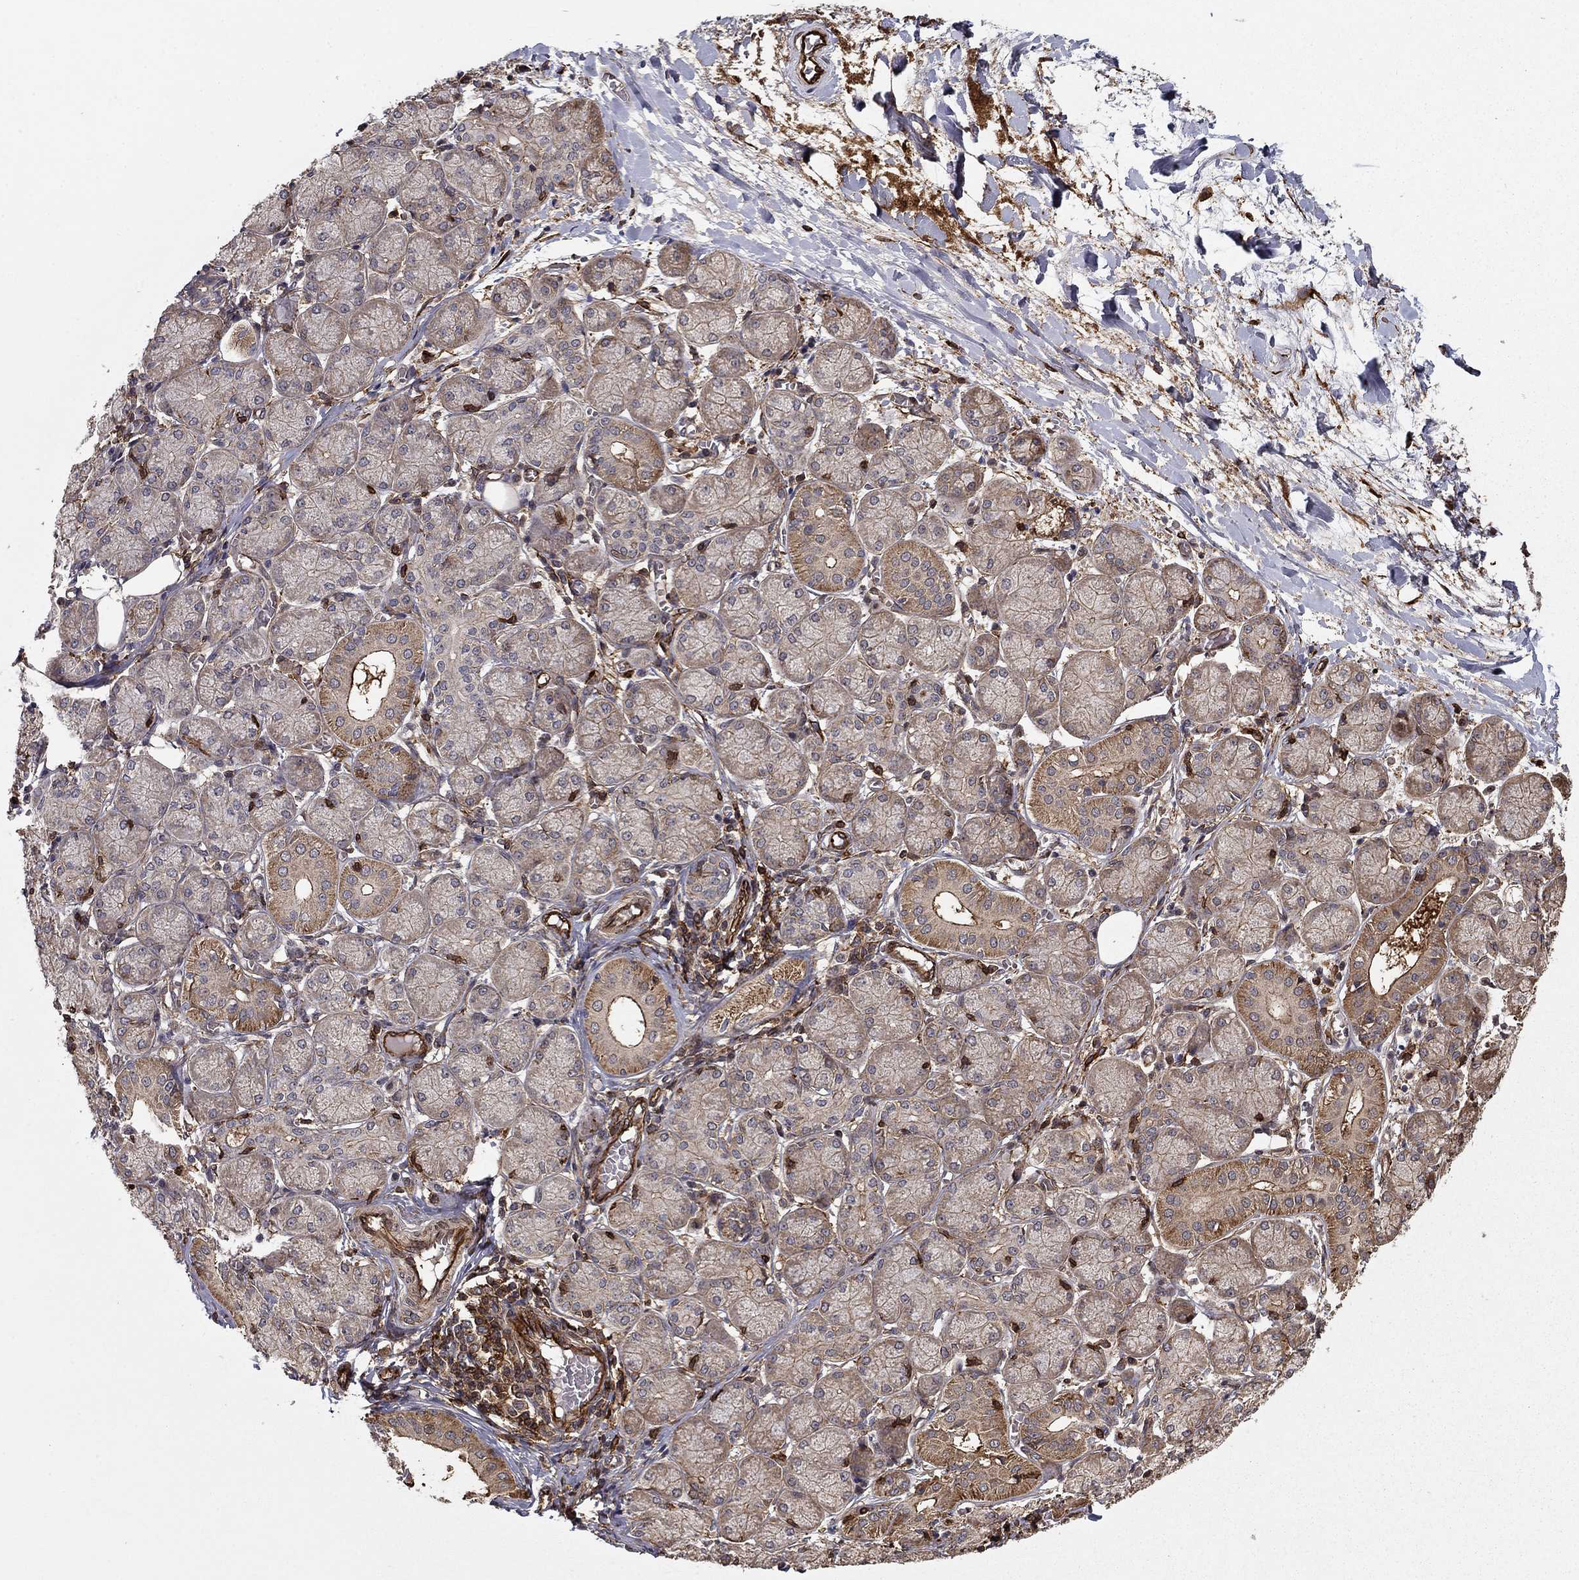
{"staining": {"intensity": "moderate", "quantity": "25%-75%", "location": "cytoplasmic/membranous"}, "tissue": "salivary gland", "cell_type": "Glandular cells", "image_type": "normal", "snomed": [{"axis": "morphology", "description": "Normal tissue, NOS"}, {"axis": "topography", "description": "Salivary gland"}, {"axis": "topography", "description": "Peripheral nerve tissue"}], "caption": "Immunohistochemistry (IHC) (DAB (3,3'-diaminobenzidine)) staining of normal salivary gland displays moderate cytoplasmic/membranous protein expression in about 25%-75% of glandular cells.", "gene": "ADM", "patient": {"sex": "female", "age": 24}}